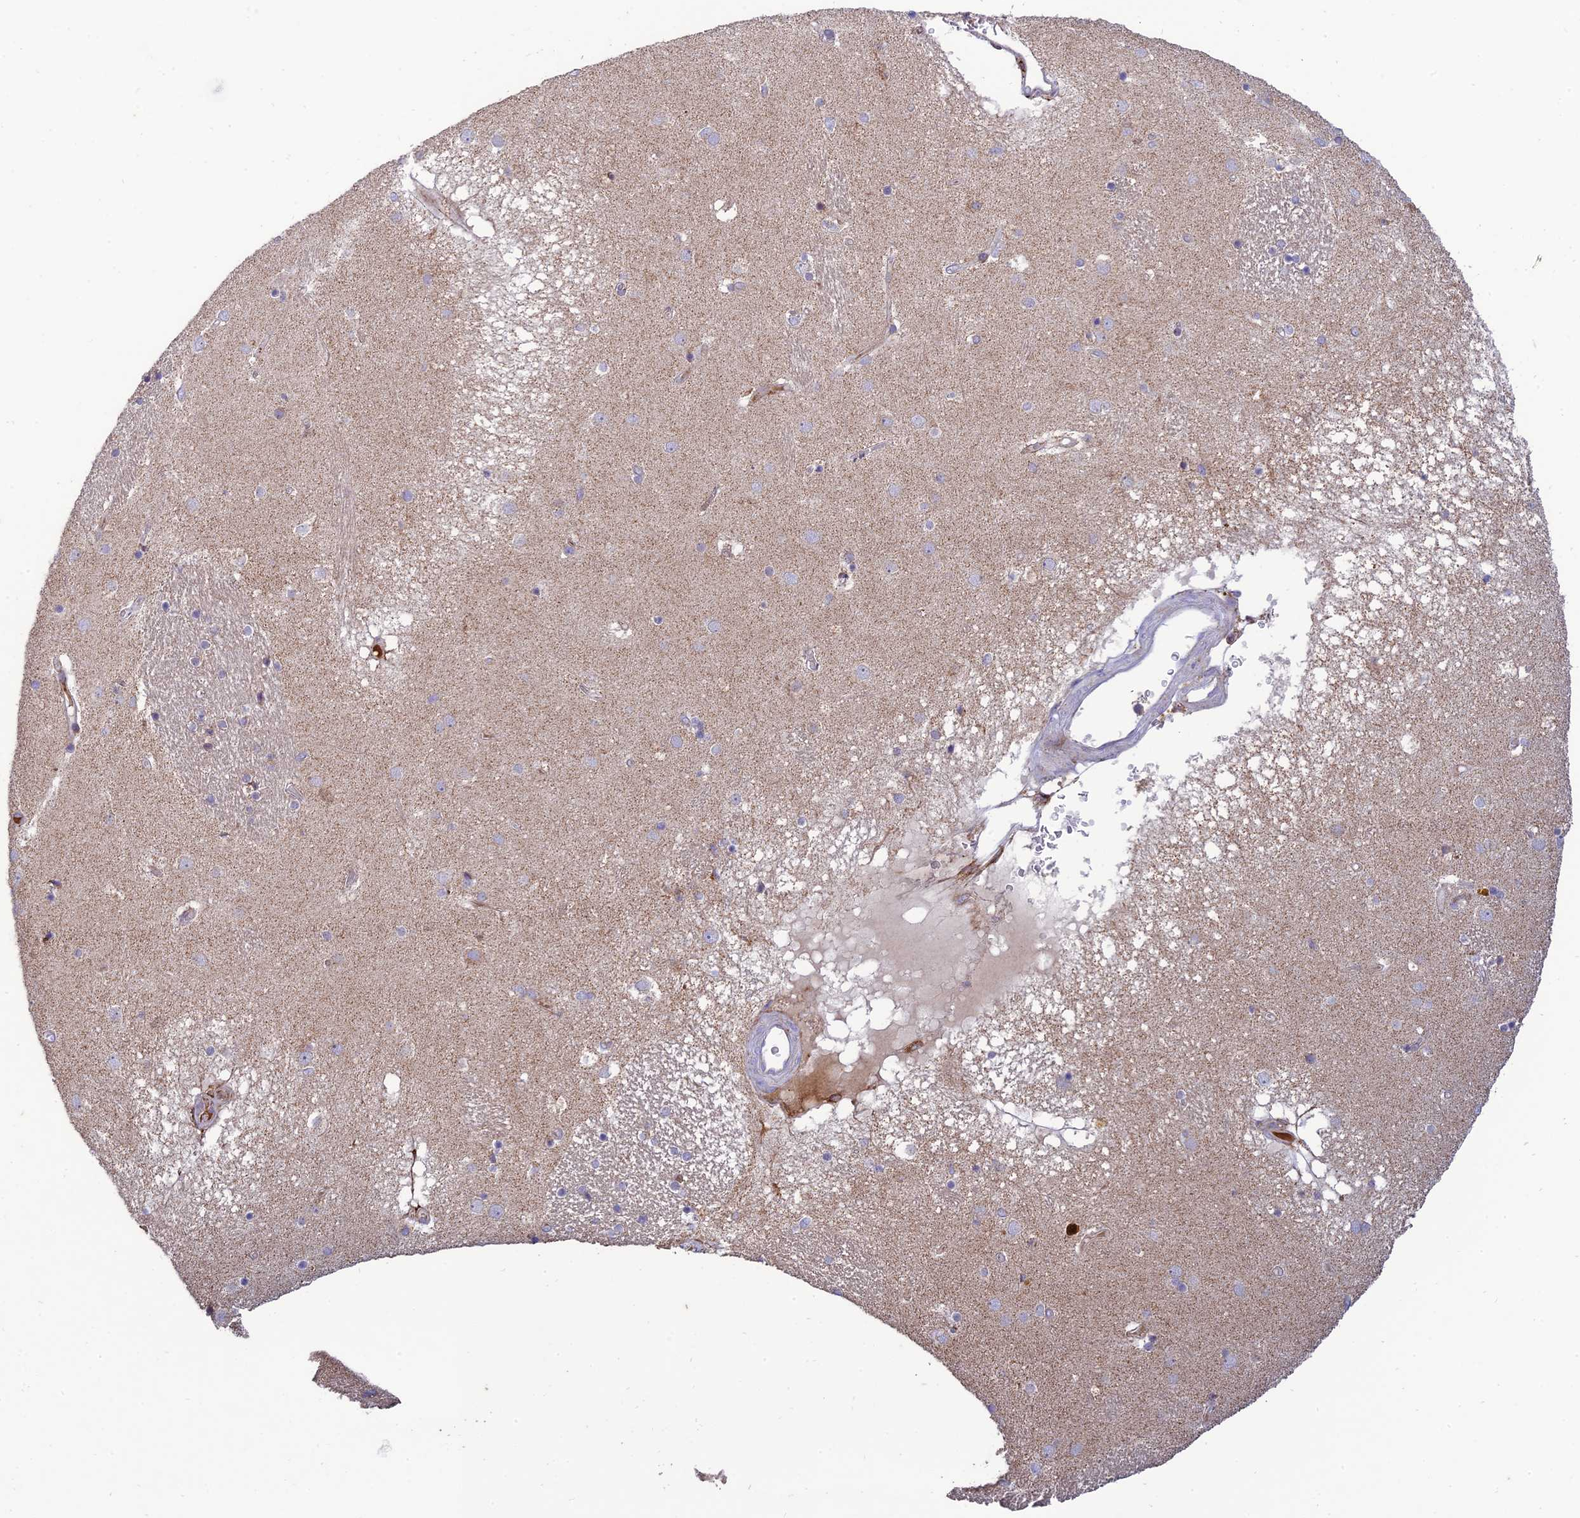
{"staining": {"intensity": "negative", "quantity": "none", "location": "none"}, "tissue": "caudate", "cell_type": "Glial cells", "image_type": "normal", "snomed": [{"axis": "morphology", "description": "Normal tissue, NOS"}, {"axis": "topography", "description": "Lateral ventricle wall"}], "caption": "IHC micrograph of benign caudate: human caudate stained with DAB reveals no significant protein expression in glial cells. Nuclei are stained in blue.", "gene": "RCN3", "patient": {"sex": "male", "age": 70}}